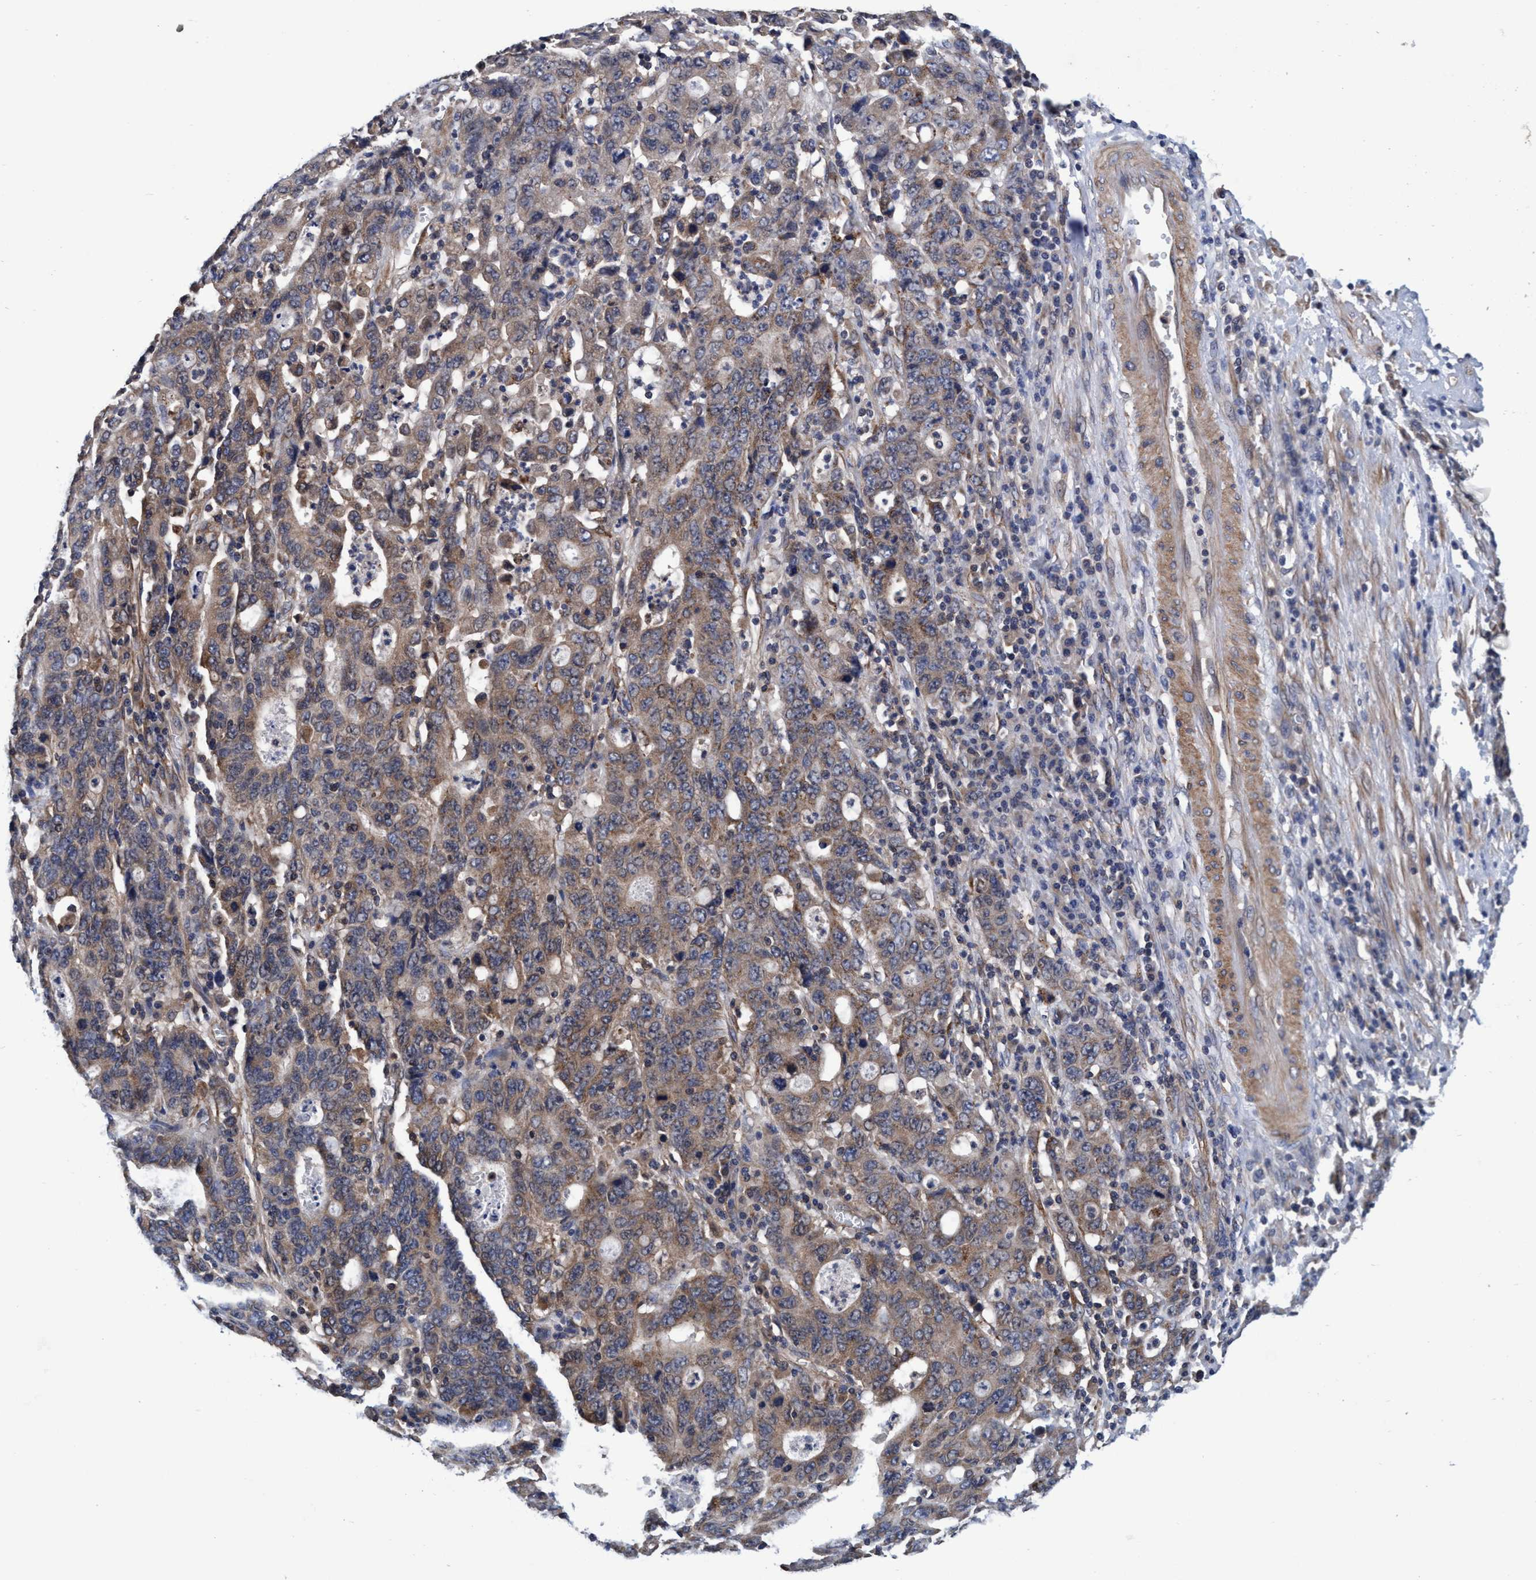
{"staining": {"intensity": "moderate", "quantity": ">75%", "location": "cytoplasmic/membranous"}, "tissue": "stomach cancer", "cell_type": "Tumor cells", "image_type": "cancer", "snomed": [{"axis": "morphology", "description": "Adenocarcinoma, NOS"}, {"axis": "topography", "description": "Stomach, upper"}], "caption": "An image showing moderate cytoplasmic/membranous positivity in approximately >75% of tumor cells in stomach cancer (adenocarcinoma), as visualized by brown immunohistochemical staining.", "gene": "CALCOCO2", "patient": {"sex": "male", "age": 69}}